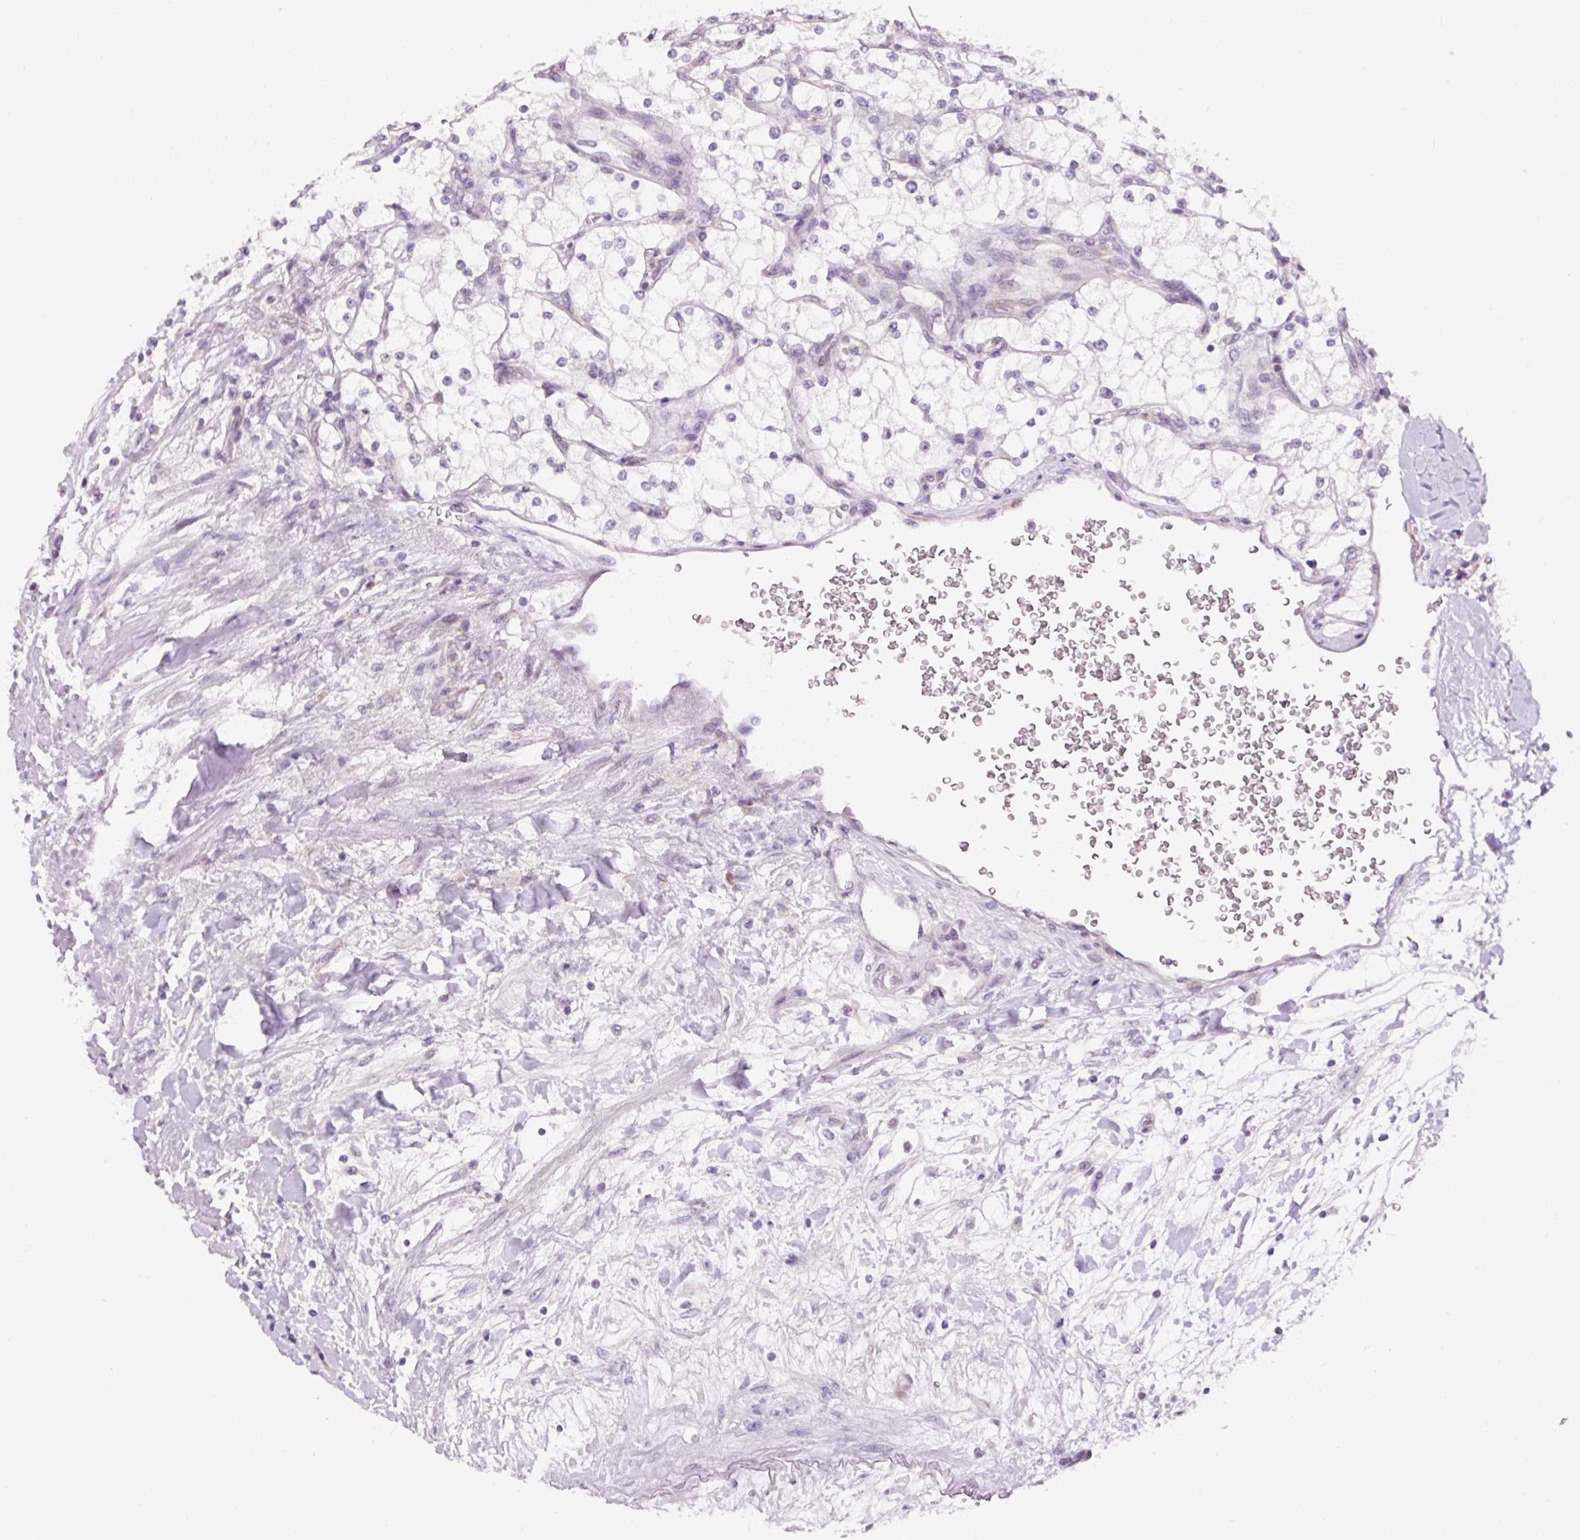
{"staining": {"intensity": "negative", "quantity": "none", "location": "none"}, "tissue": "renal cancer", "cell_type": "Tumor cells", "image_type": "cancer", "snomed": [{"axis": "morphology", "description": "Adenocarcinoma, NOS"}, {"axis": "topography", "description": "Kidney"}], "caption": "Immunohistochemistry (IHC) micrograph of human adenocarcinoma (renal) stained for a protein (brown), which demonstrates no expression in tumor cells. The staining is performed using DAB (3,3'-diaminobenzidine) brown chromogen with nuclei counter-stained in using hematoxylin.", "gene": "RPL41", "patient": {"sex": "male", "age": 80}}